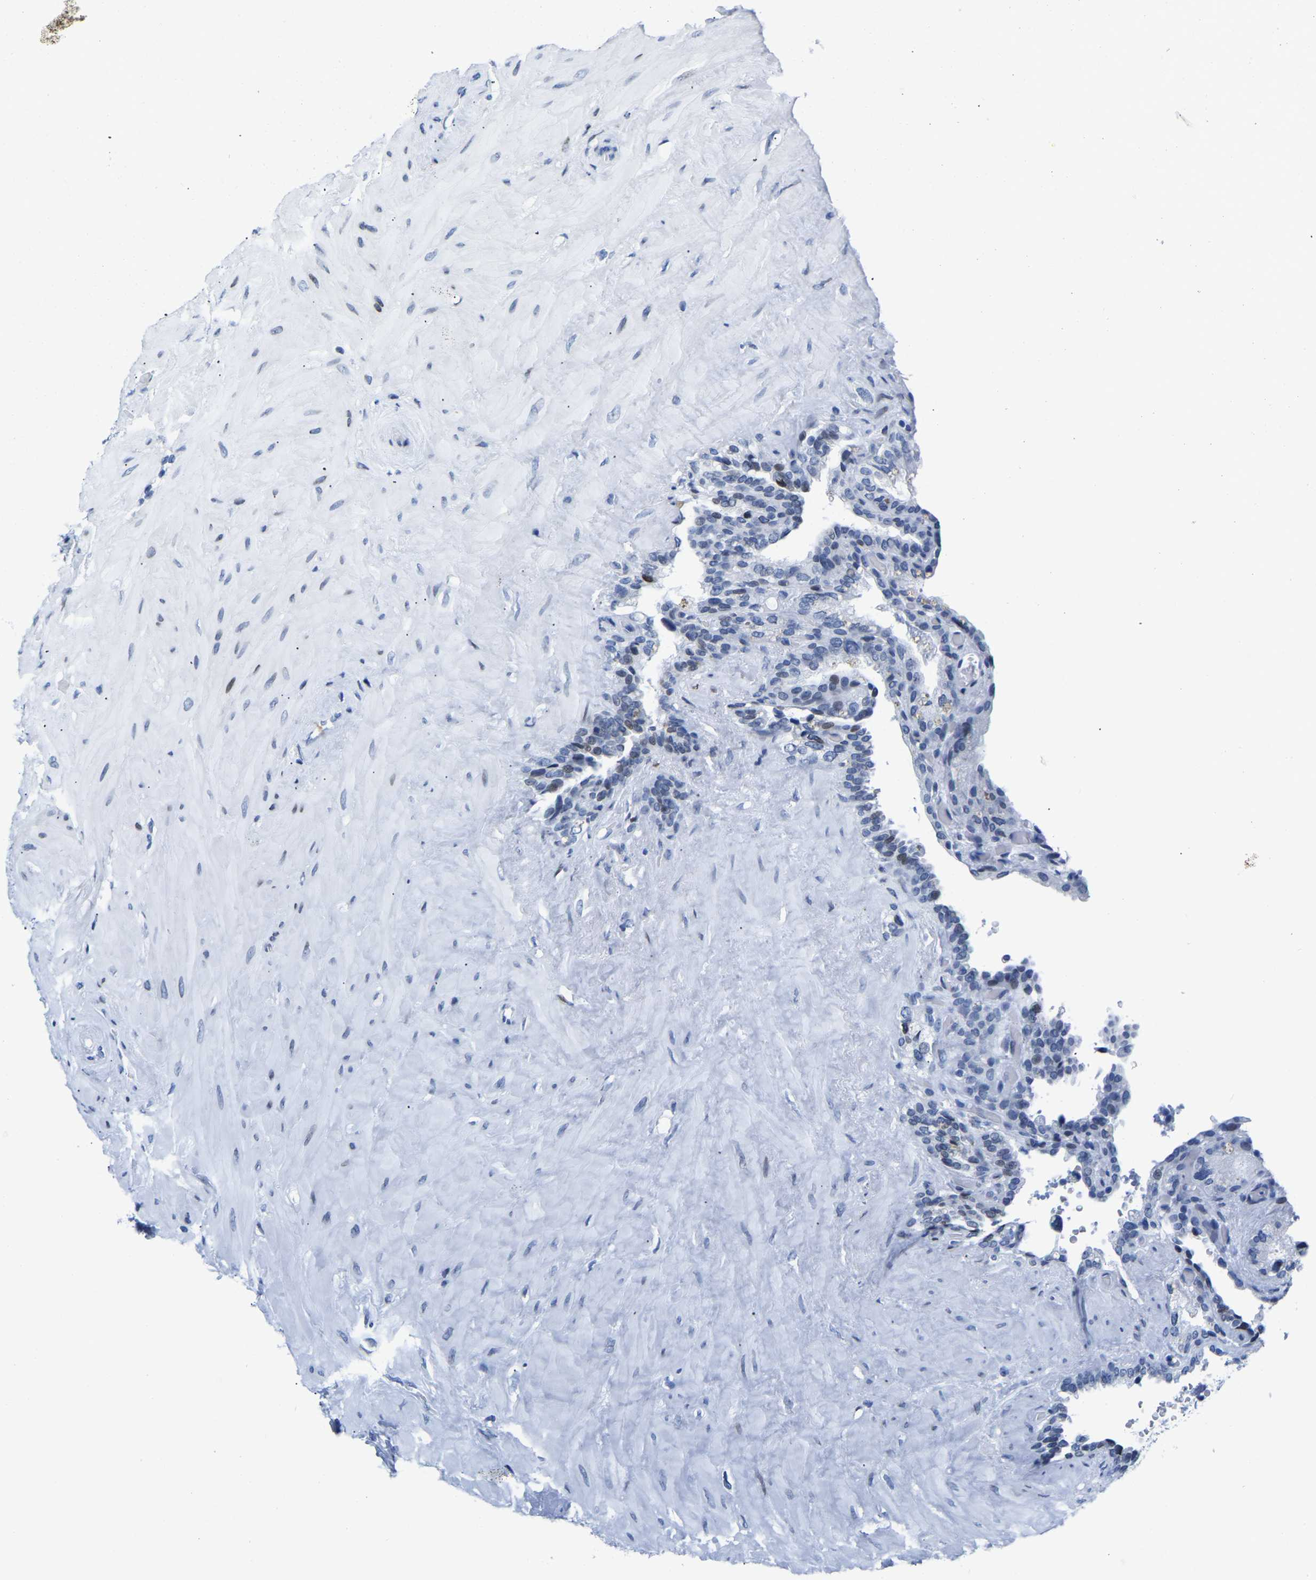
{"staining": {"intensity": "weak", "quantity": "<25%", "location": "nuclear"}, "tissue": "seminal vesicle", "cell_type": "Glandular cells", "image_type": "normal", "snomed": [{"axis": "morphology", "description": "Normal tissue, NOS"}, {"axis": "topography", "description": "Seminal veicle"}], "caption": "Seminal vesicle was stained to show a protein in brown. There is no significant expression in glandular cells. Brightfield microscopy of IHC stained with DAB (brown) and hematoxylin (blue), captured at high magnification.", "gene": "UPK3A", "patient": {"sex": "male", "age": 68}}